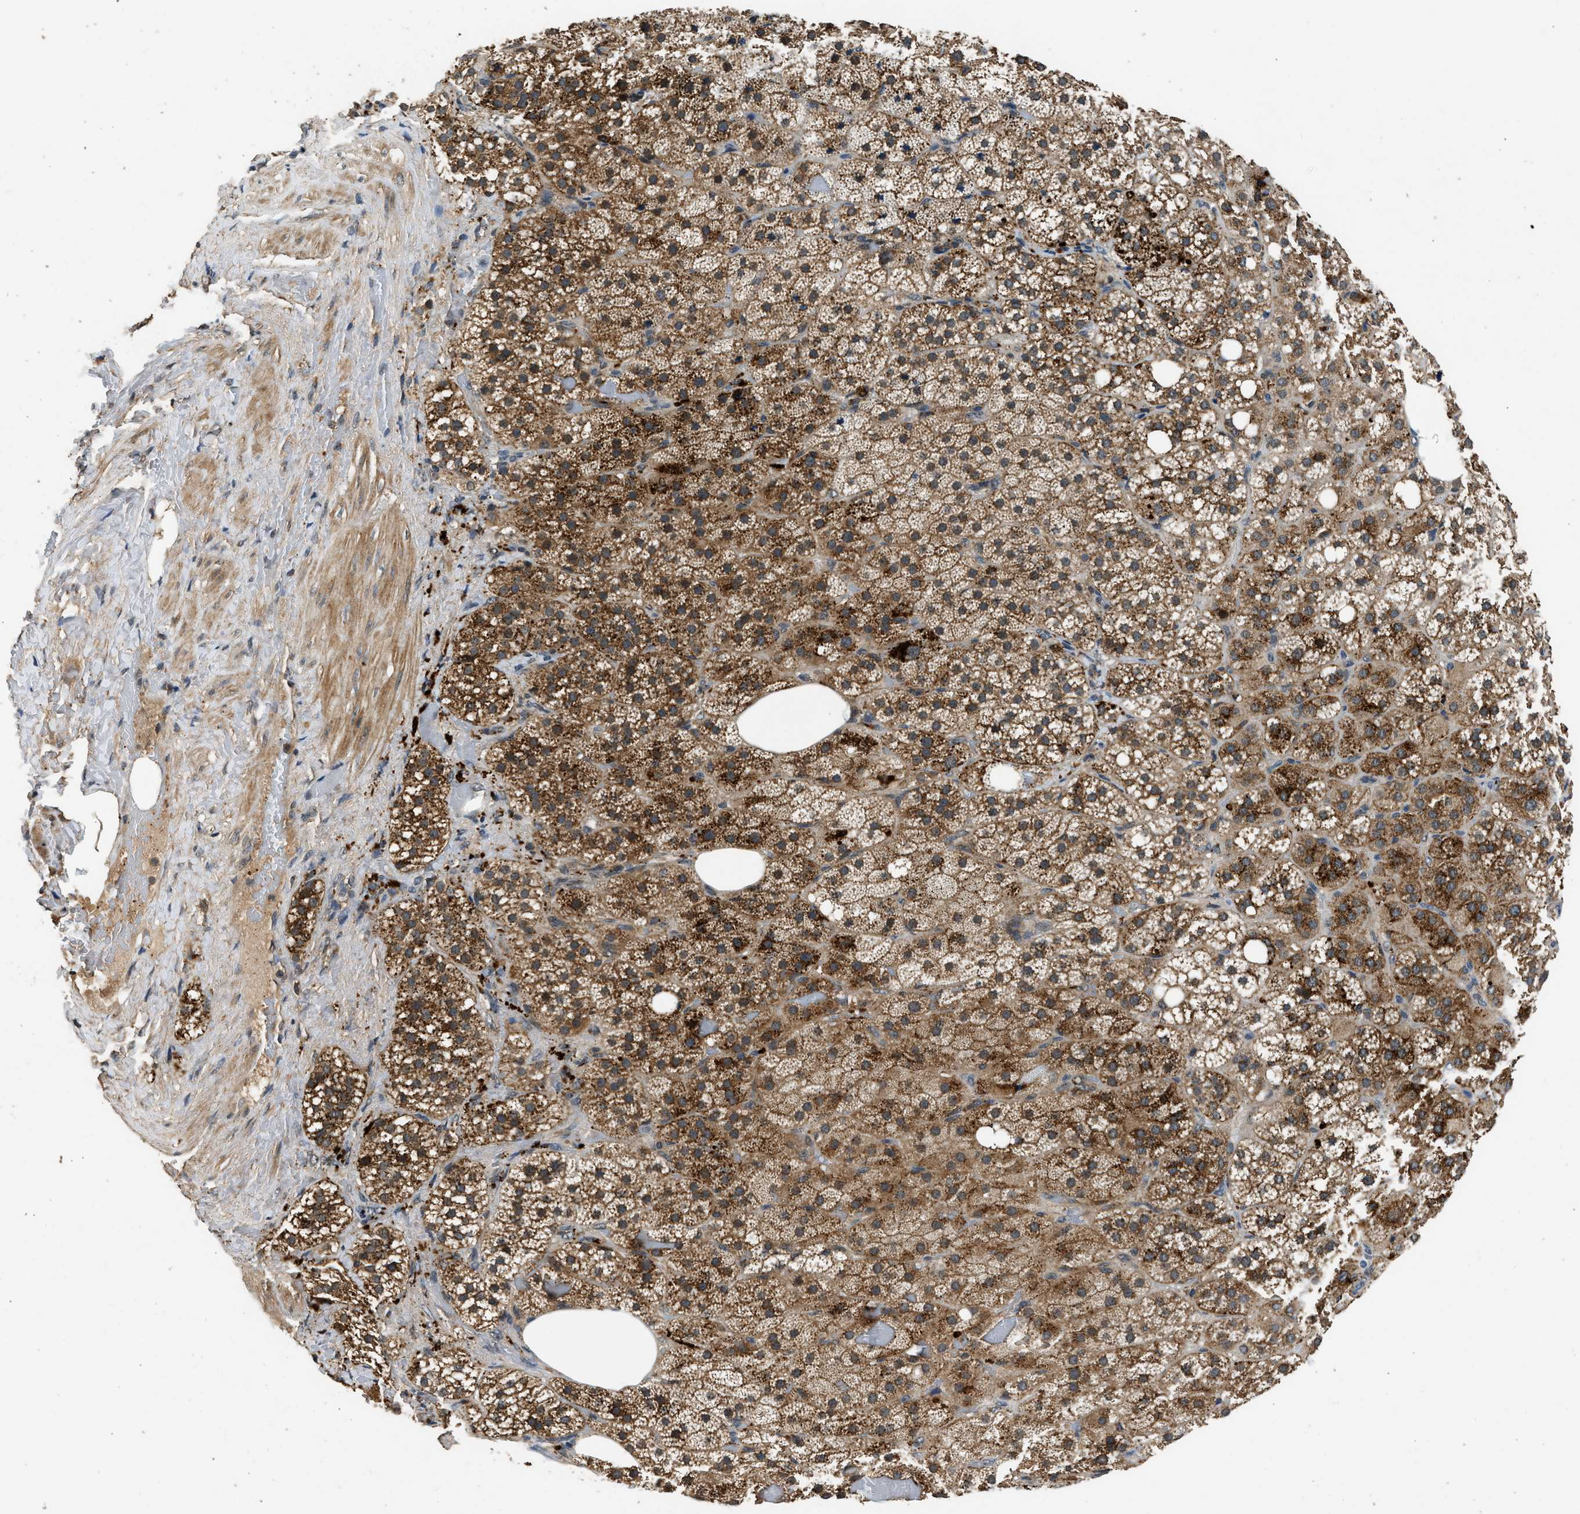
{"staining": {"intensity": "moderate", "quantity": ">75%", "location": "cytoplasmic/membranous,nuclear"}, "tissue": "adrenal gland", "cell_type": "Glandular cells", "image_type": "normal", "snomed": [{"axis": "morphology", "description": "Normal tissue, NOS"}, {"axis": "topography", "description": "Adrenal gland"}], "caption": "A high-resolution image shows IHC staining of benign adrenal gland, which reveals moderate cytoplasmic/membranous,nuclear positivity in about >75% of glandular cells.", "gene": "SLC15A4", "patient": {"sex": "female", "age": 59}}